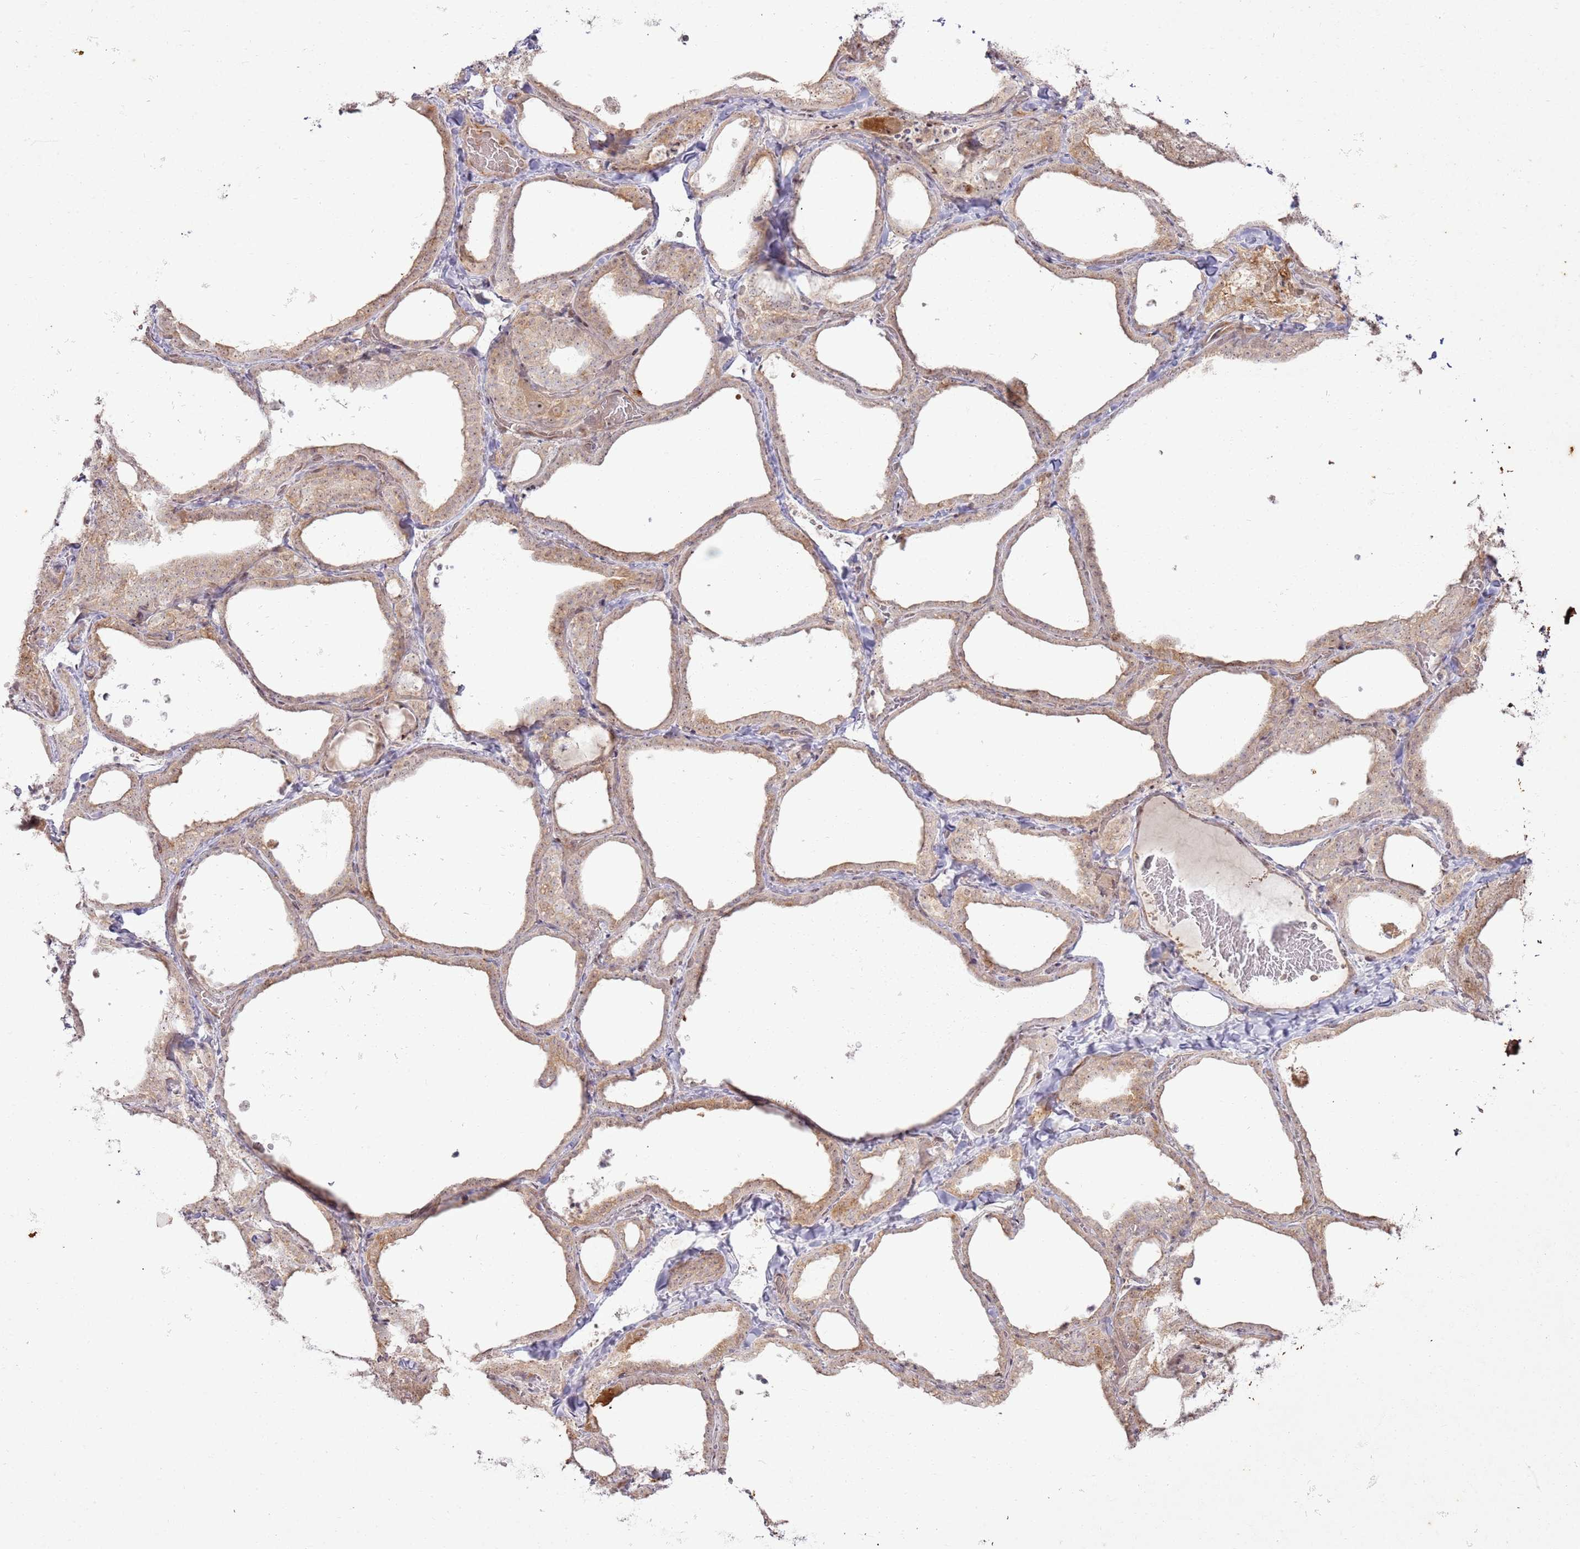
{"staining": {"intensity": "moderate", "quantity": "25%-75%", "location": "cytoplasmic/membranous,nuclear"}, "tissue": "thyroid gland", "cell_type": "Glandular cells", "image_type": "normal", "snomed": [{"axis": "morphology", "description": "Normal tissue, NOS"}, {"axis": "topography", "description": "Thyroid gland"}], "caption": "A brown stain highlights moderate cytoplasmic/membranous,nuclear staining of a protein in glandular cells of unremarkable human thyroid gland. Nuclei are stained in blue.", "gene": "CNPY1", "patient": {"sex": "female", "age": 22}}